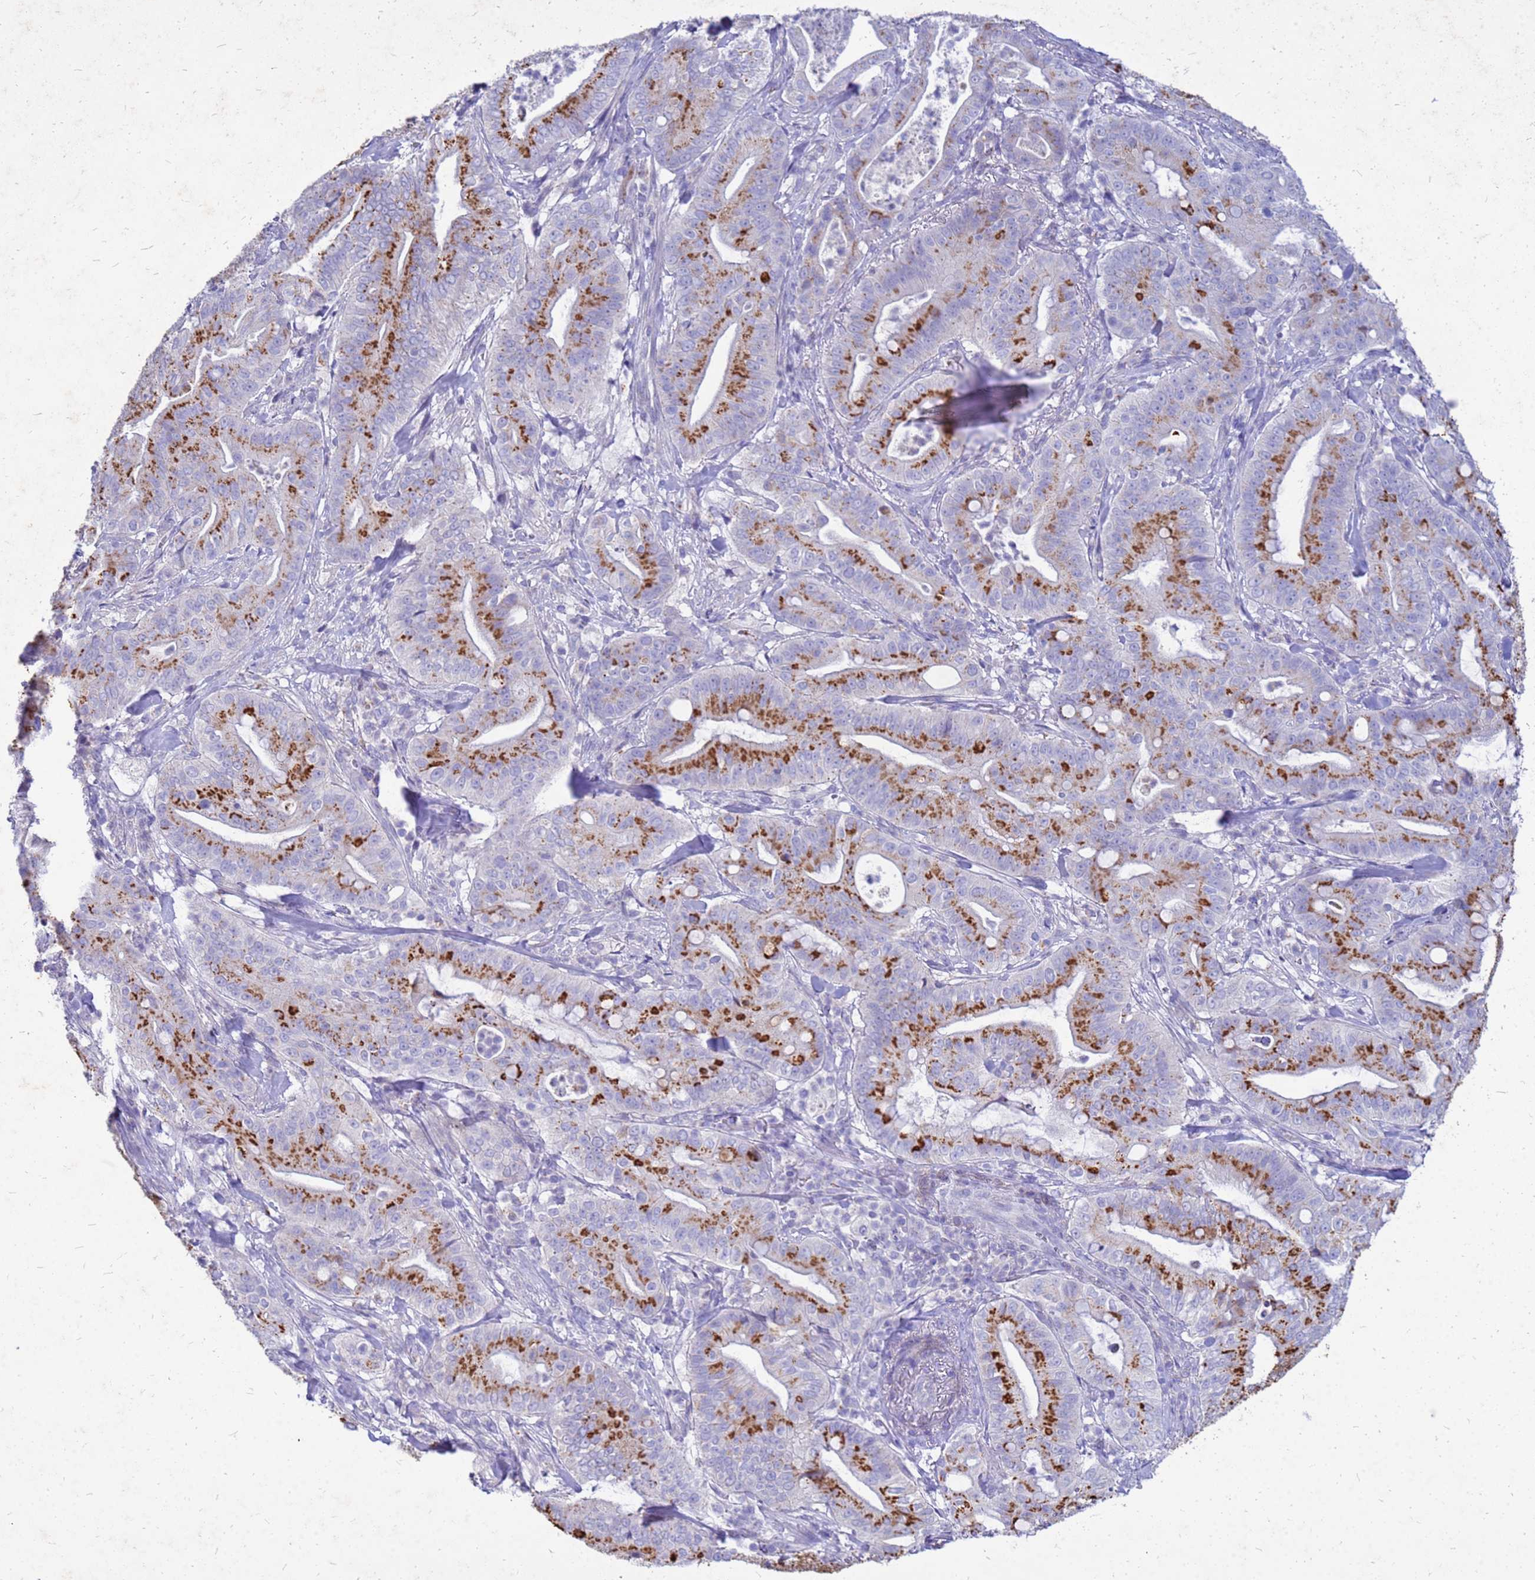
{"staining": {"intensity": "strong", "quantity": "25%-75%", "location": "cytoplasmic/membranous"}, "tissue": "pancreatic cancer", "cell_type": "Tumor cells", "image_type": "cancer", "snomed": [{"axis": "morphology", "description": "Adenocarcinoma, NOS"}, {"axis": "topography", "description": "Pancreas"}], "caption": "Immunohistochemical staining of pancreatic cancer (adenocarcinoma) exhibits strong cytoplasmic/membranous protein staining in about 25%-75% of tumor cells.", "gene": "AKR1C1", "patient": {"sex": "male", "age": 71}}